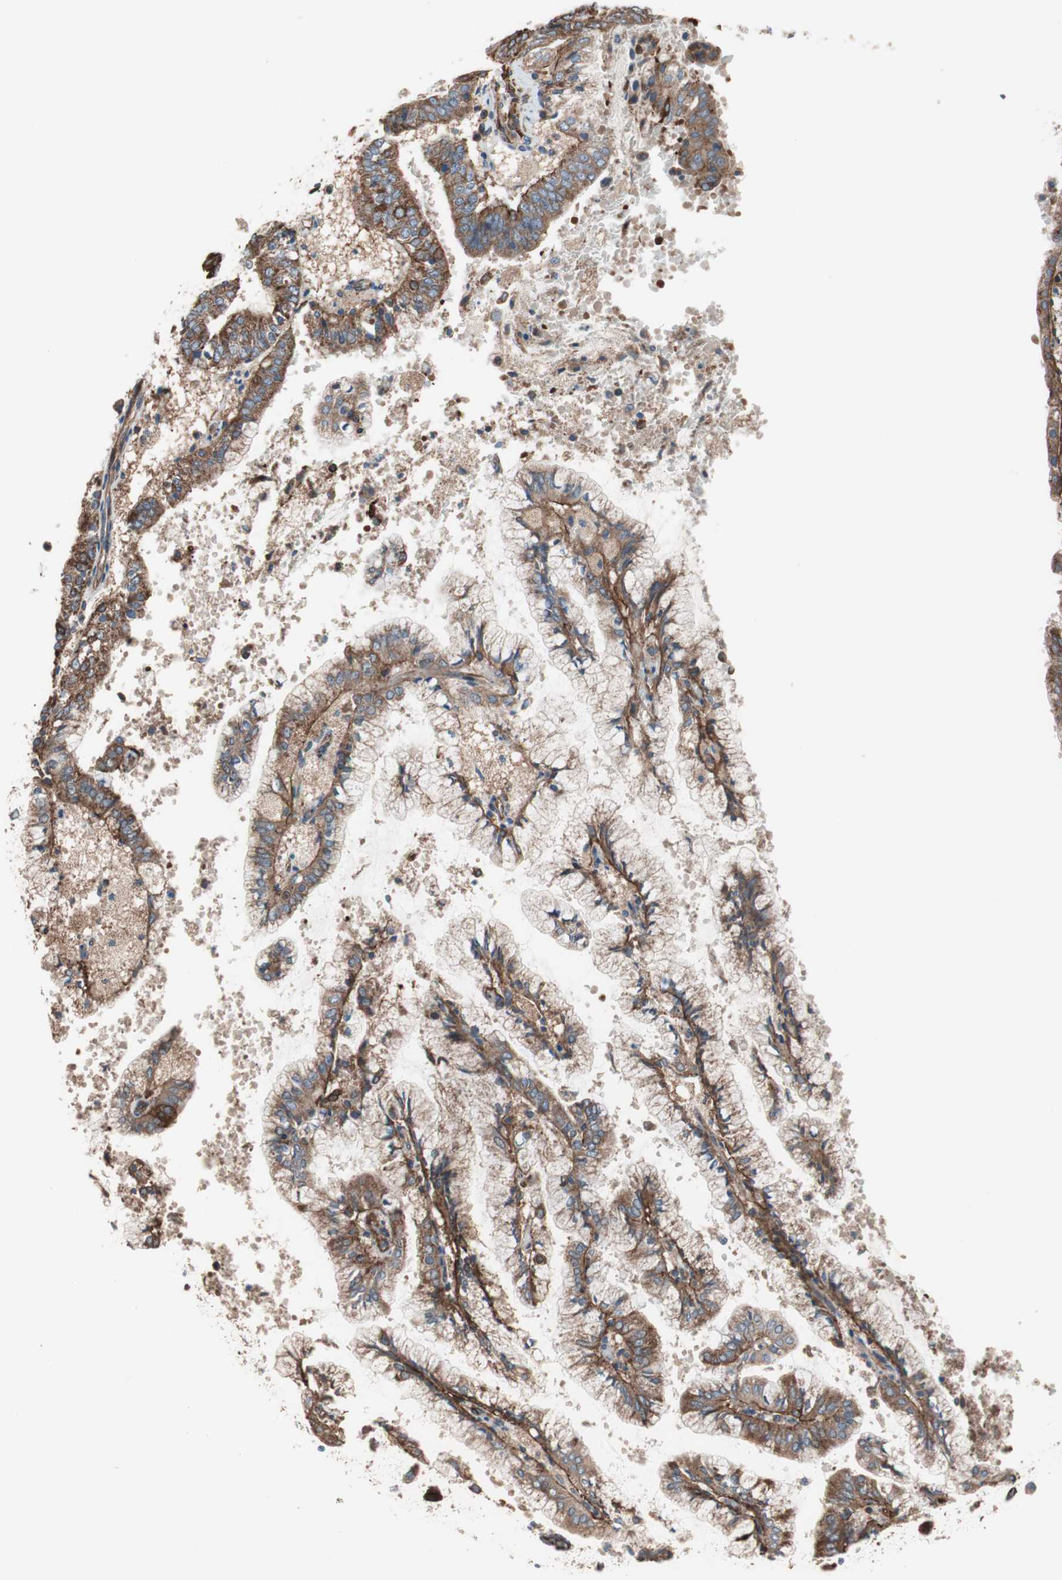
{"staining": {"intensity": "moderate", "quantity": ">75%", "location": "cytoplasmic/membranous"}, "tissue": "endometrial cancer", "cell_type": "Tumor cells", "image_type": "cancer", "snomed": [{"axis": "morphology", "description": "Adenocarcinoma, NOS"}, {"axis": "topography", "description": "Endometrium"}], "caption": "This is a histology image of immunohistochemistry (IHC) staining of endometrial adenocarcinoma, which shows moderate staining in the cytoplasmic/membranous of tumor cells.", "gene": "GPSM2", "patient": {"sex": "female", "age": 63}}